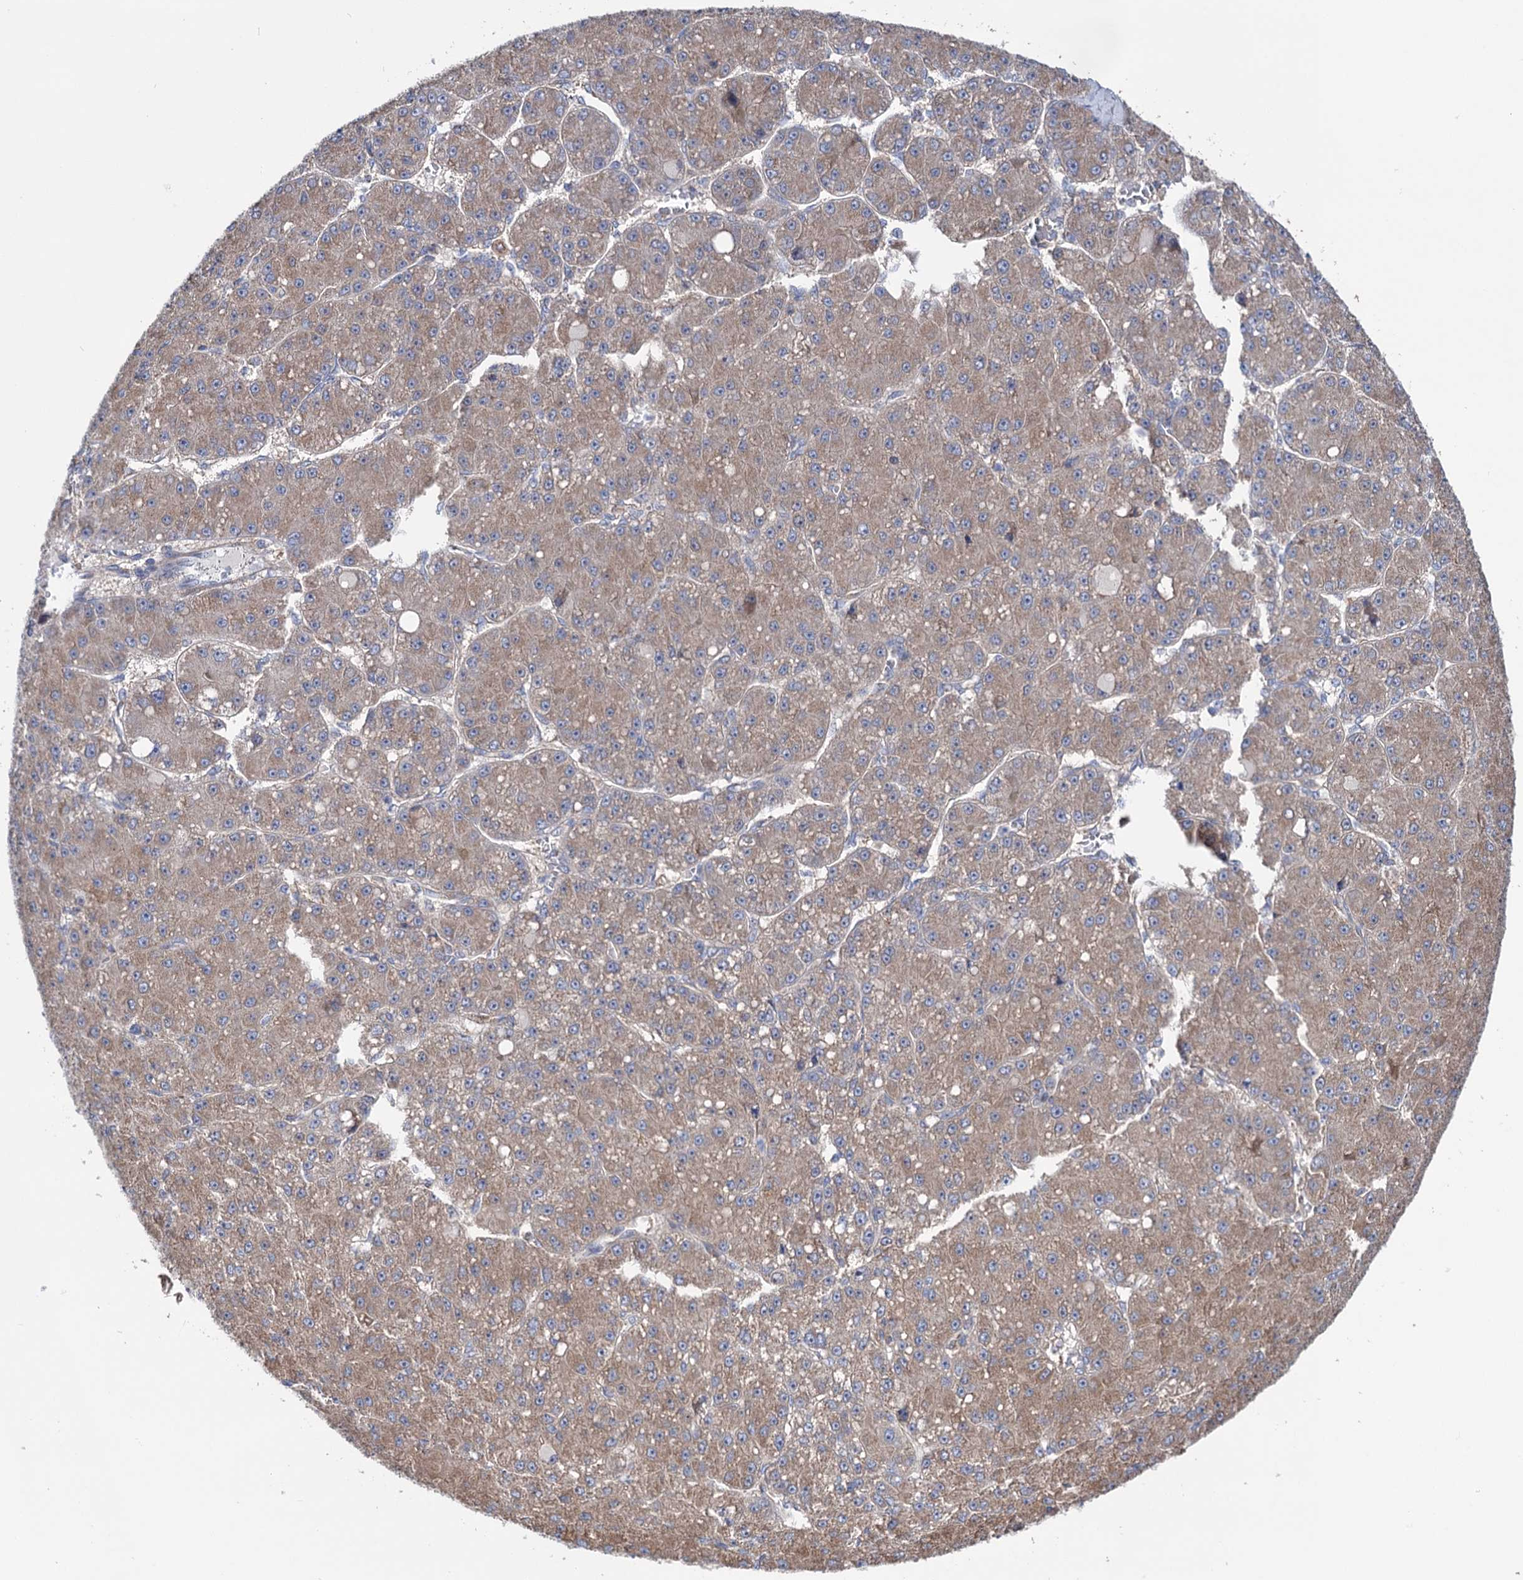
{"staining": {"intensity": "moderate", "quantity": ">75%", "location": "cytoplasmic/membranous"}, "tissue": "liver cancer", "cell_type": "Tumor cells", "image_type": "cancer", "snomed": [{"axis": "morphology", "description": "Carcinoma, Hepatocellular, NOS"}, {"axis": "topography", "description": "Liver"}], "caption": "Immunohistochemistry image of neoplastic tissue: human liver cancer stained using IHC reveals medium levels of moderate protein expression localized specifically in the cytoplasmic/membranous of tumor cells, appearing as a cytoplasmic/membranous brown color.", "gene": "SUCLA2", "patient": {"sex": "male", "age": 67}}